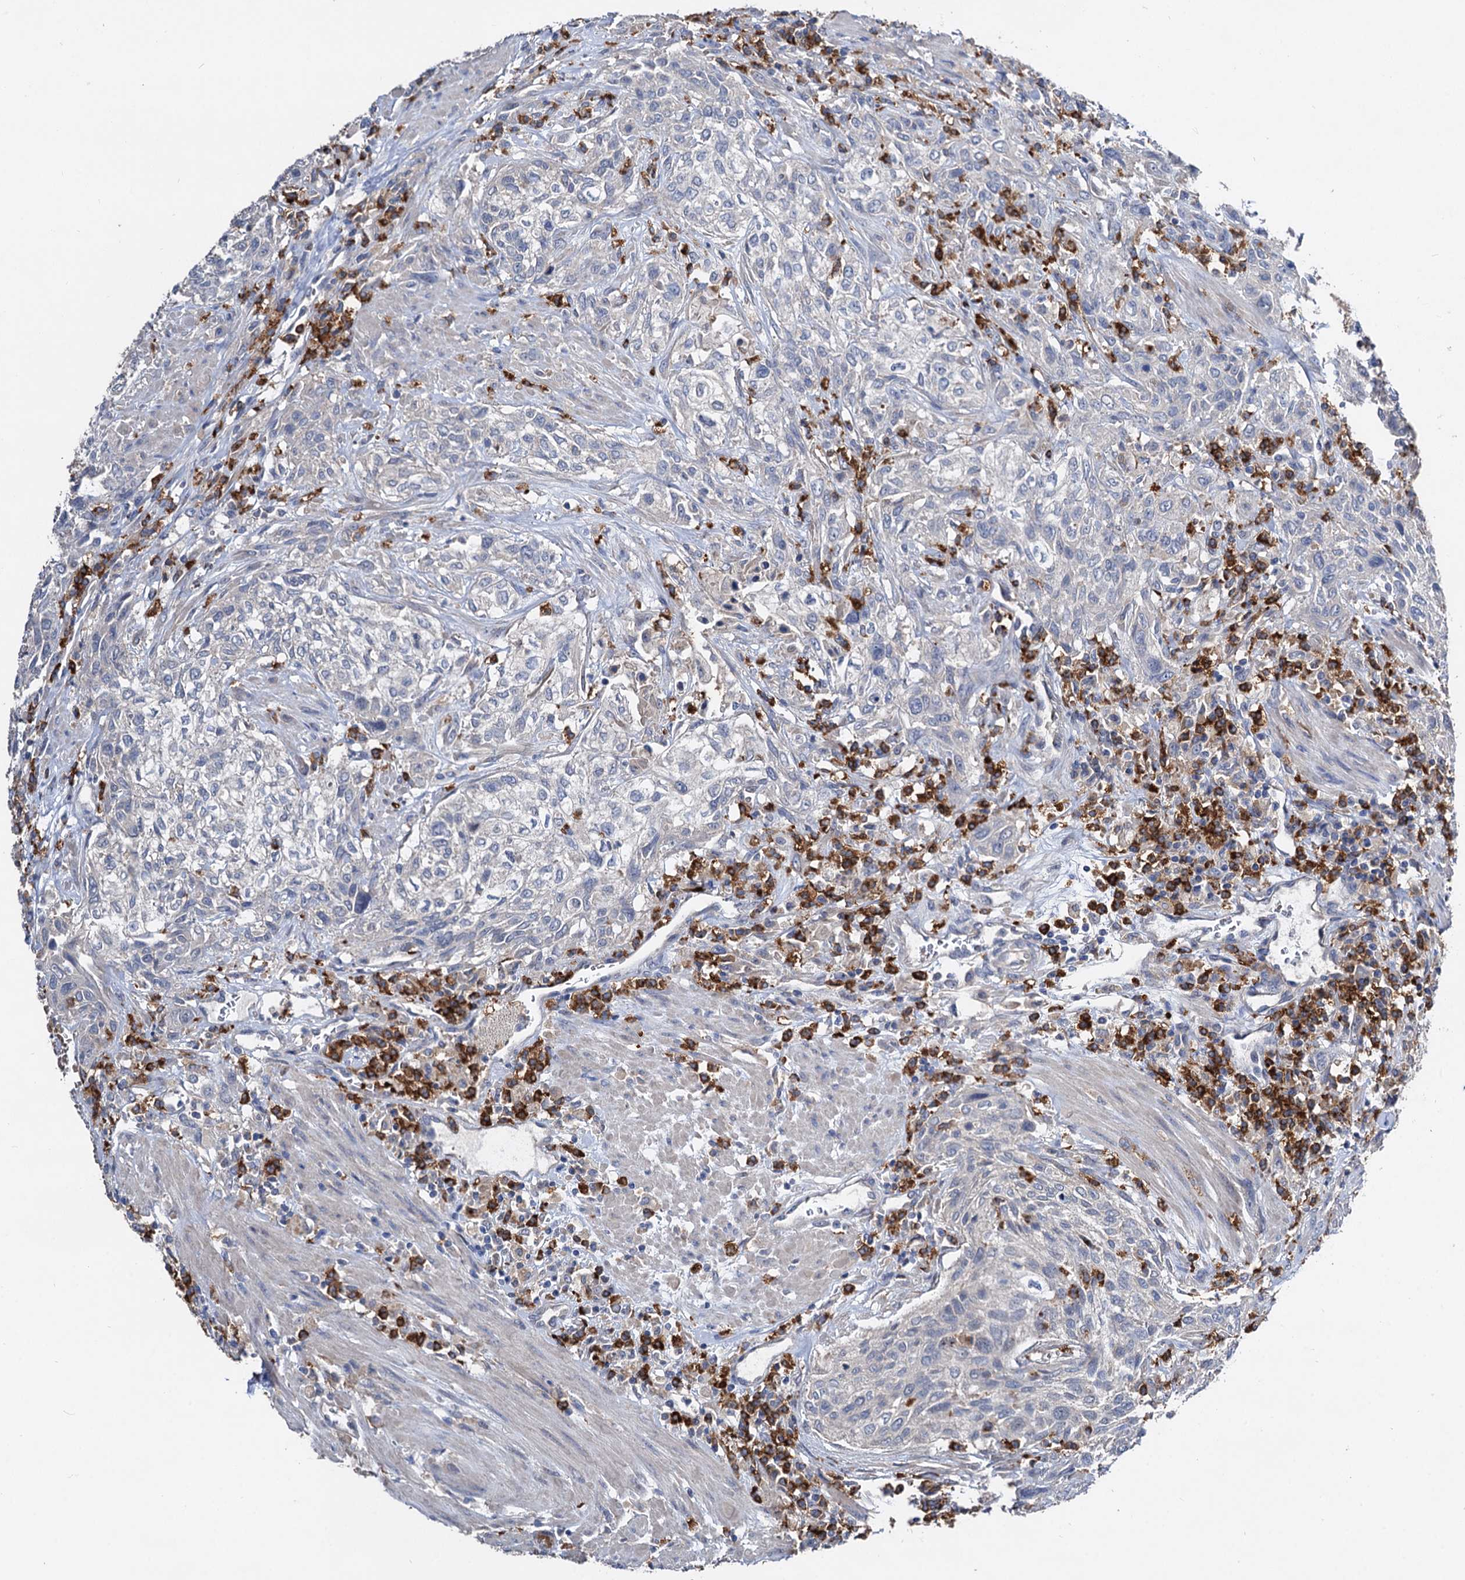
{"staining": {"intensity": "negative", "quantity": "none", "location": "none"}, "tissue": "urothelial cancer", "cell_type": "Tumor cells", "image_type": "cancer", "snomed": [{"axis": "morphology", "description": "Normal tissue, NOS"}, {"axis": "morphology", "description": "Urothelial carcinoma, NOS"}, {"axis": "topography", "description": "Urinary bladder"}, {"axis": "topography", "description": "Peripheral nerve tissue"}], "caption": "Tumor cells are negative for brown protein staining in transitional cell carcinoma.", "gene": "HVCN1", "patient": {"sex": "male", "age": 35}}